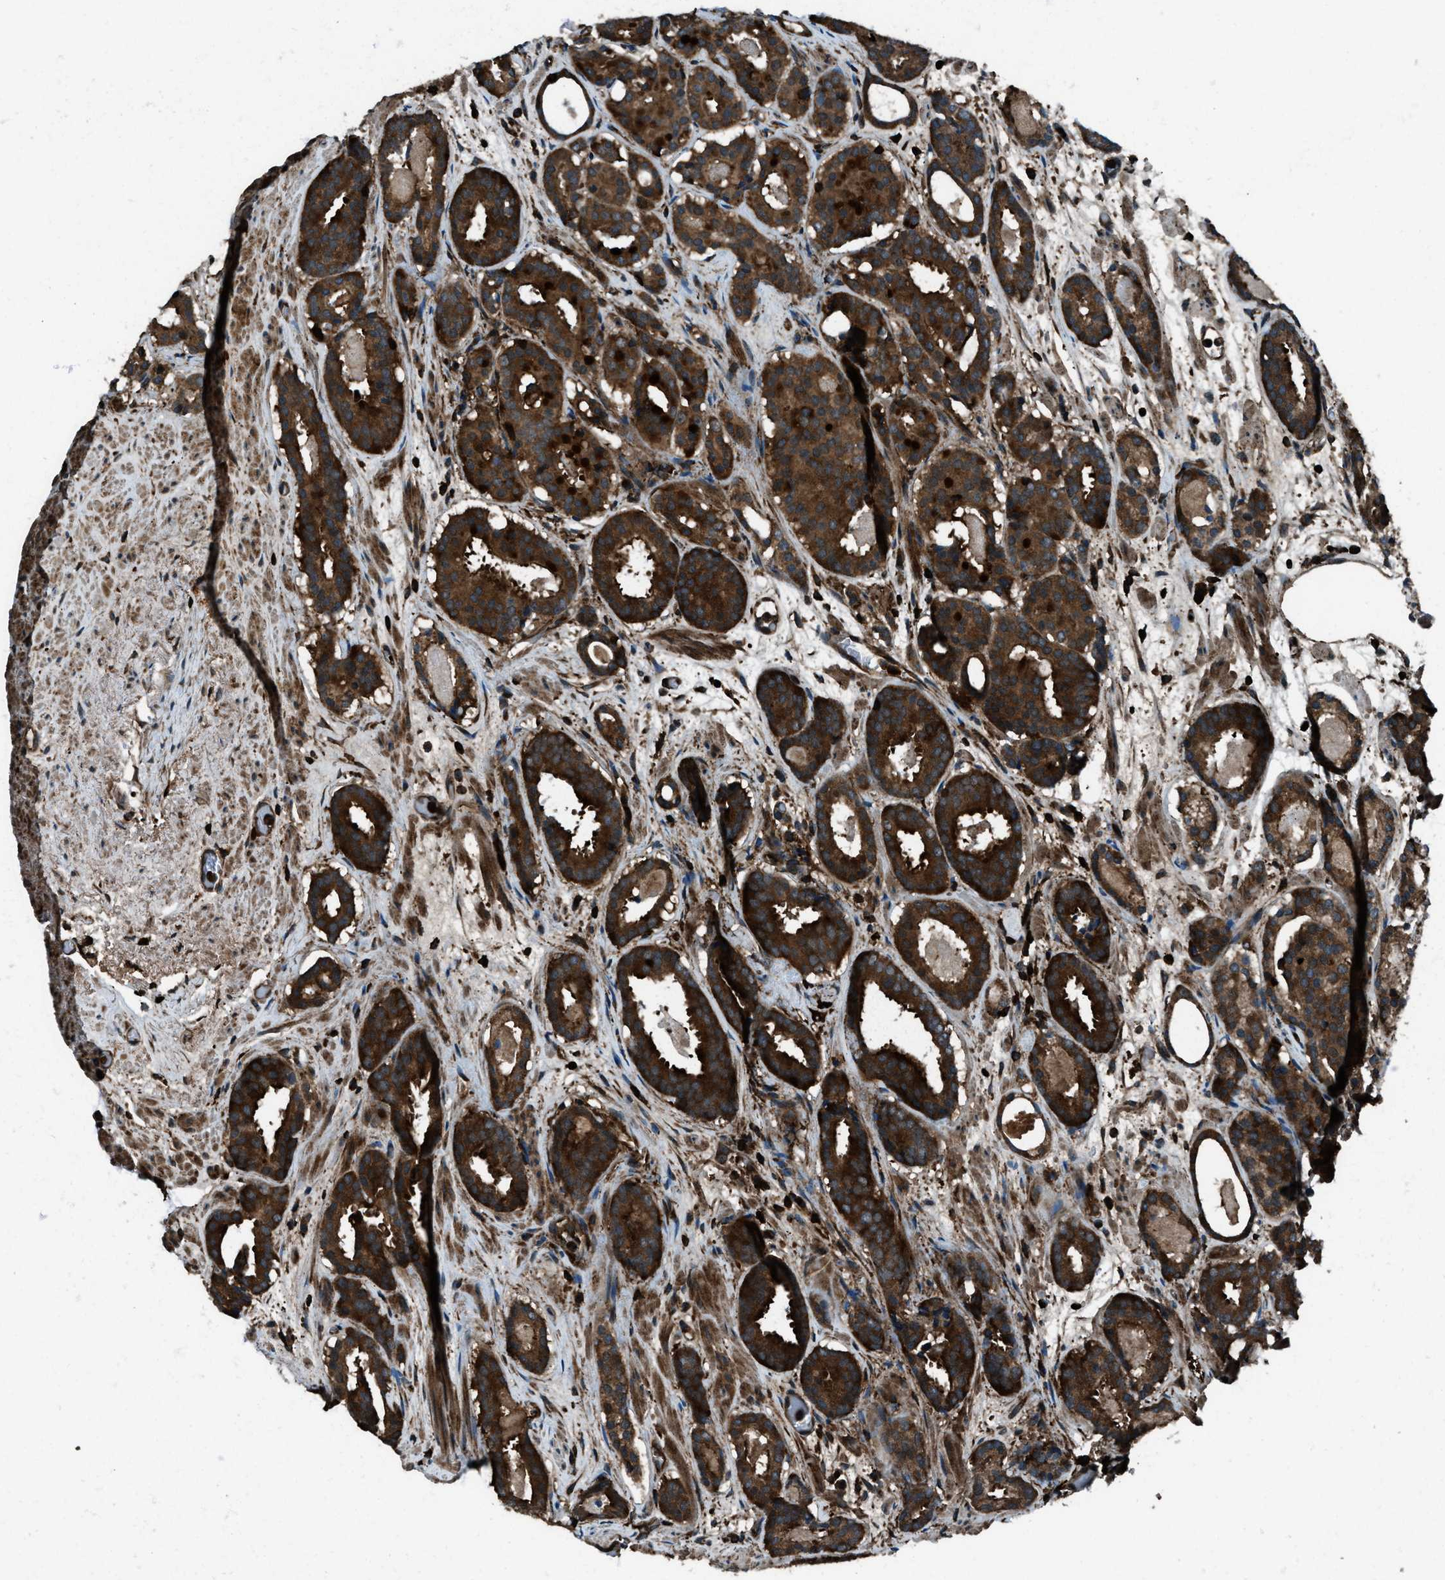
{"staining": {"intensity": "strong", "quantity": ">75%", "location": "cytoplasmic/membranous"}, "tissue": "prostate cancer", "cell_type": "Tumor cells", "image_type": "cancer", "snomed": [{"axis": "morphology", "description": "Adenocarcinoma, Low grade"}, {"axis": "topography", "description": "Prostate"}], "caption": "A micrograph of prostate cancer stained for a protein reveals strong cytoplasmic/membranous brown staining in tumor cells.", "gene": "SNX30", "patient": {"sex": "male", "age": 69}}